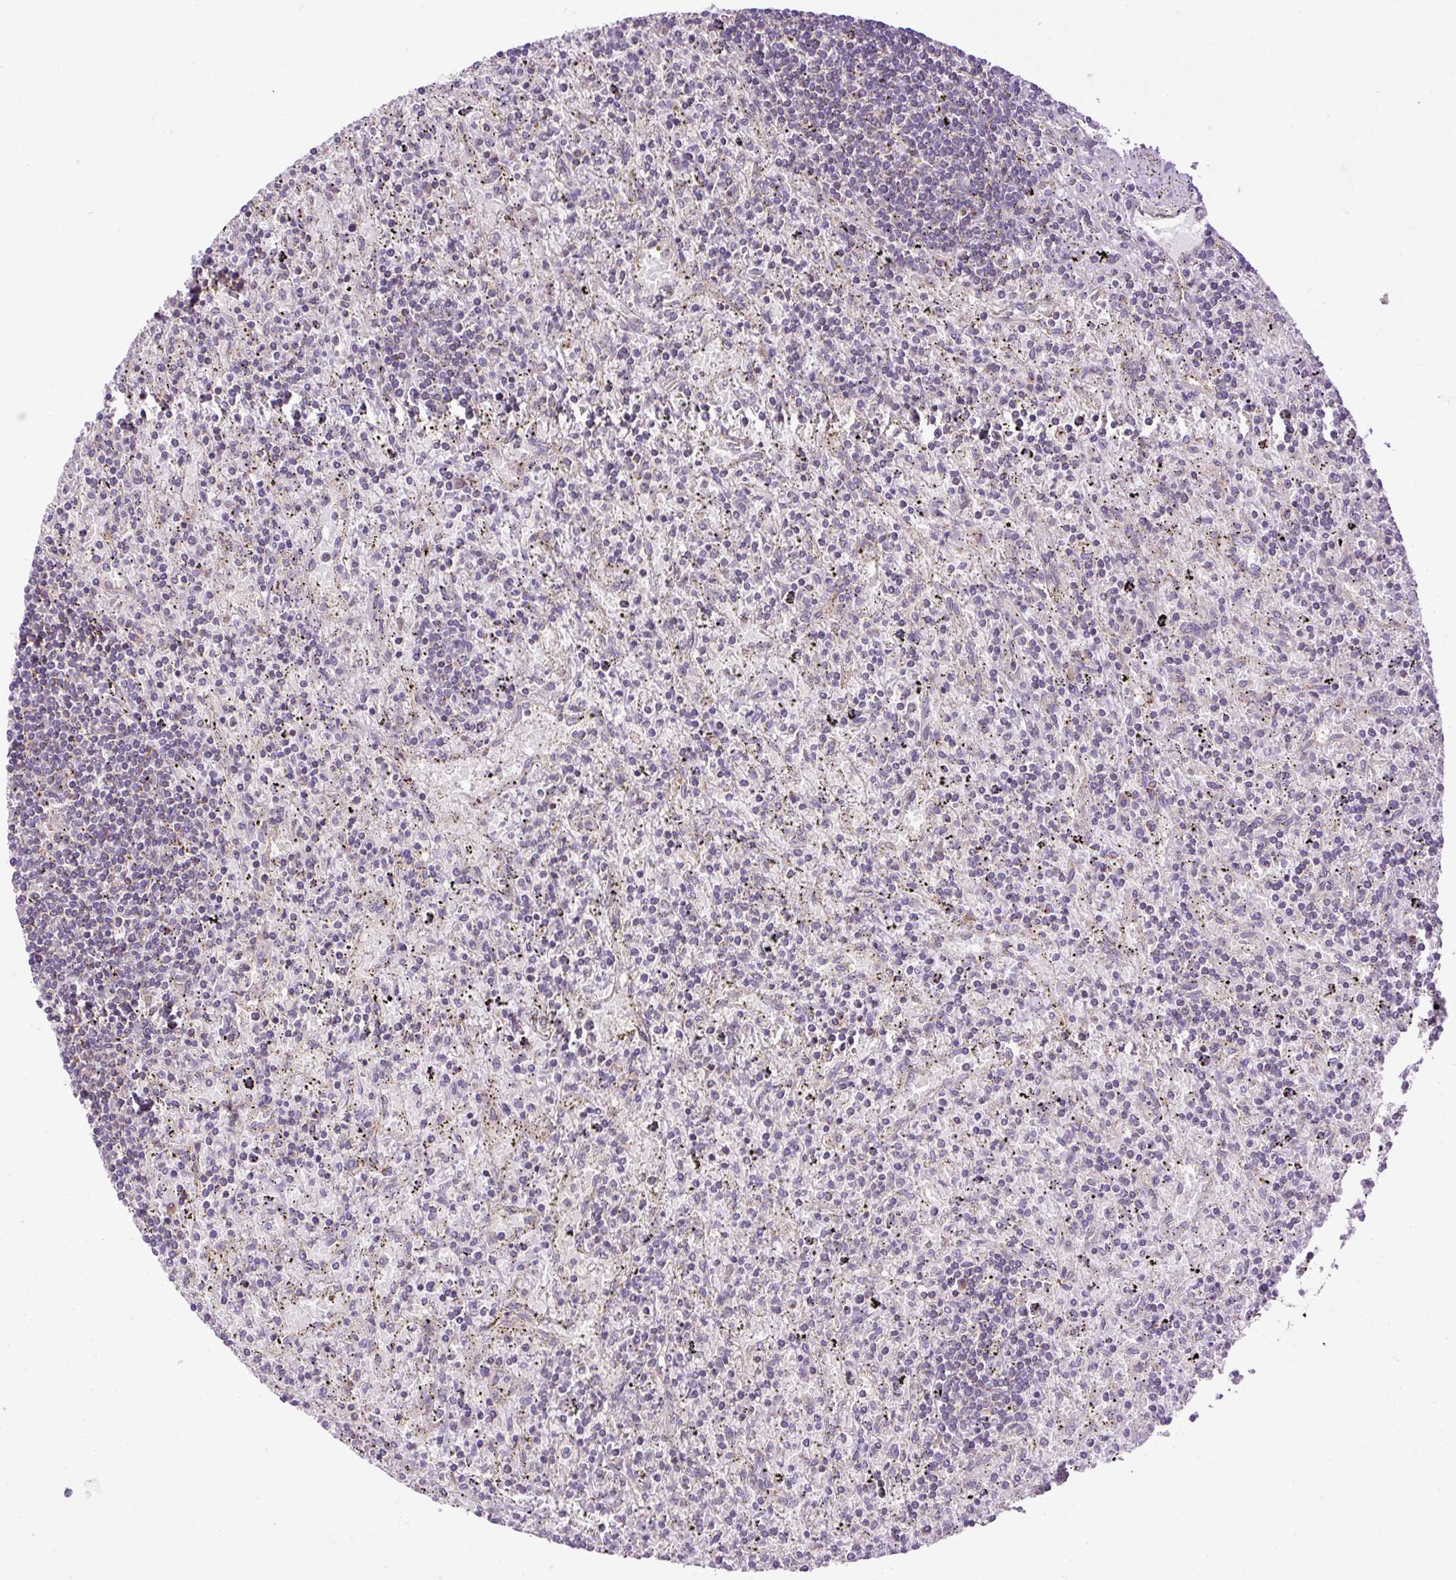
{"staining": {"intensity": "negative", "quantity": "none", "location": "none"}, "tissue": "lymphoma", "cell_type": "Tumor cells", "image_type": "cancer", "snomed": [{"axis": "morphology", "description": "Malignant lymphoma, non-Hodgkin's type, Low grade"}, {"axis": "topography", "description": "Spleen"}], "caption": "Lymphoma stained for a protein using immunohistochemistry exhibits no expression tumor cells.", "gene": "ZNF547", "patient": {"sex": "male", "age": 76}}